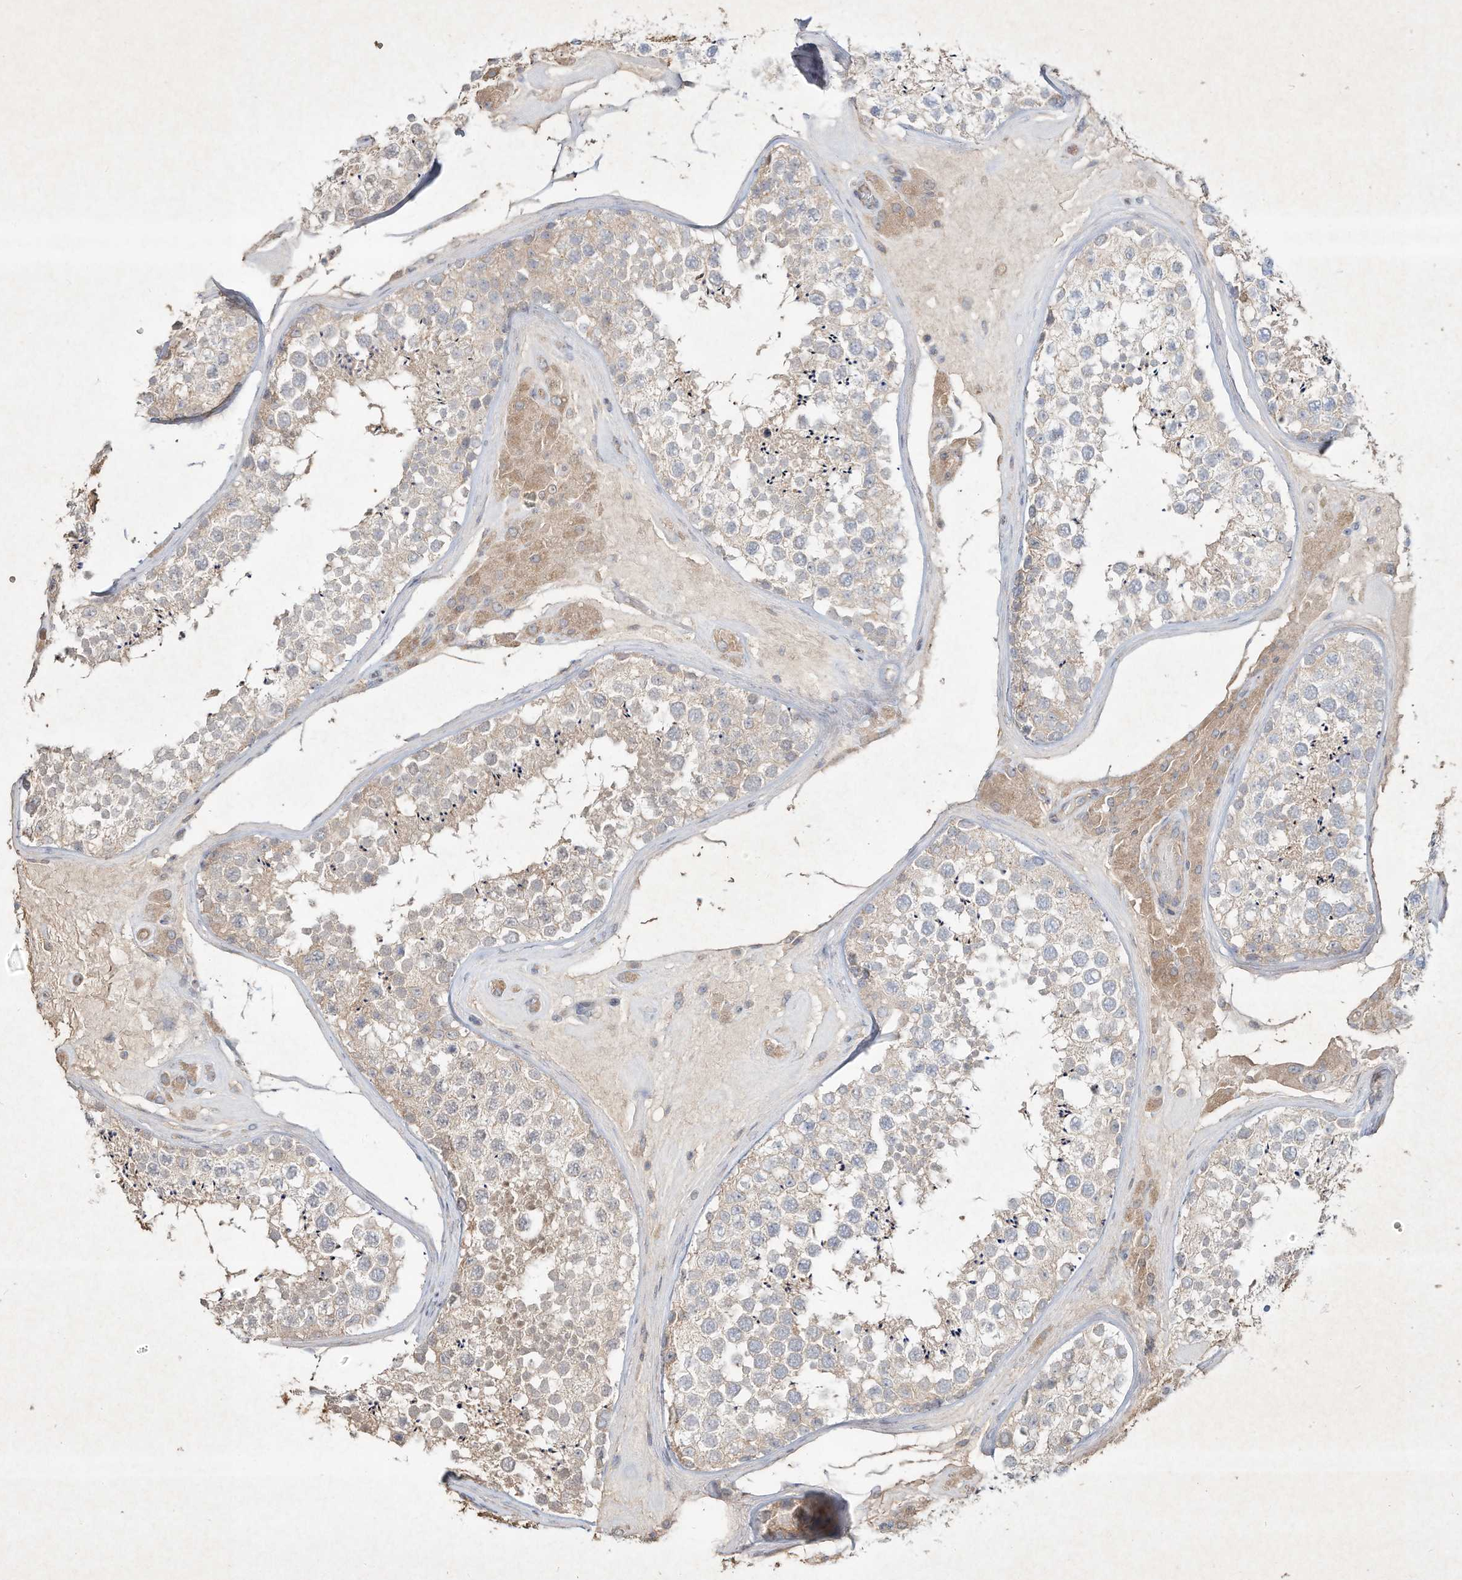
{"staining": {"intensity": "weak", "quantity": "25%-75%", "location": "cytoplasmic/membranous"}, "tissue": "testis", "cell_type": "Cells in seminiferous ducts", "image_type": "normal", "snomed": [{"axis": "morphology", "description": "Normal tissue, NOS"}, {"axis": "topography", "description": "Testis"}], "caption": "Immunohistochemical staining of unremarkable human testis shows weak cytoplasmic/membranous protein expression in approximately 25%-75% of cells in seminiferous ducts.", "gene": "HTR5A", "patient": {"sex": "male", "age": 46}}